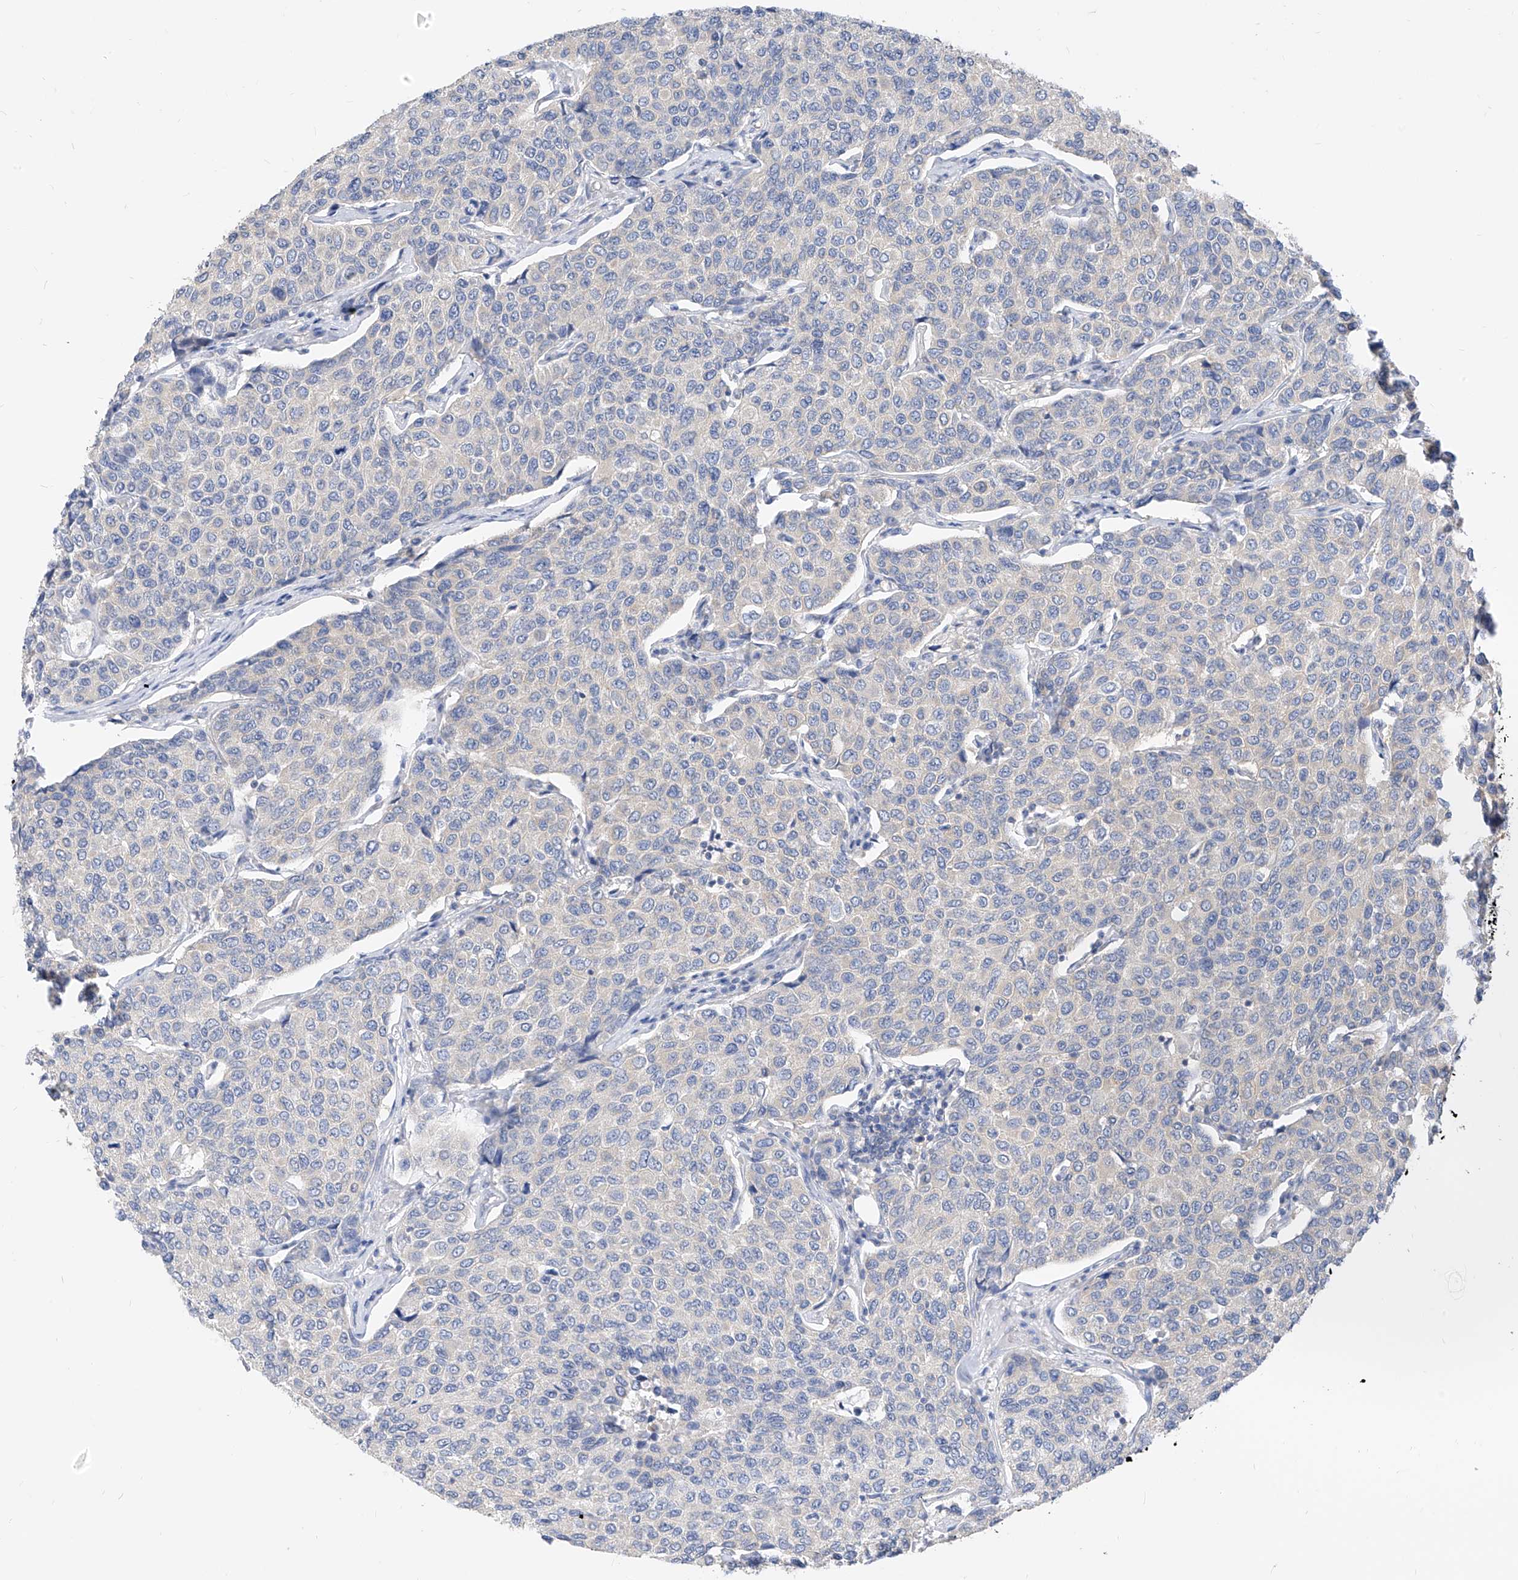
{"staining": {"intensity": "negative", "quantity": "none", "location": "none"}, "tissue": "breast cancer", "cell_type": "Tumor cells", "image_type": "cancer", "snomed": [{"axis": "morphology", "description": "Duct carcinoma"}, {"axis": "topography", "description": "Breast"}], "caption": "Immunohistochemistry (IHC) of human breast cancer reveals no staining in tumor cells. The staining was performed using DAB to visualize the protein expression in brown, while the nuclei were stained in blue with hematoxylin (Magnification: 20x).", "gene": "ZZEF1", "patient": {"sex": "female", "age": 55}}